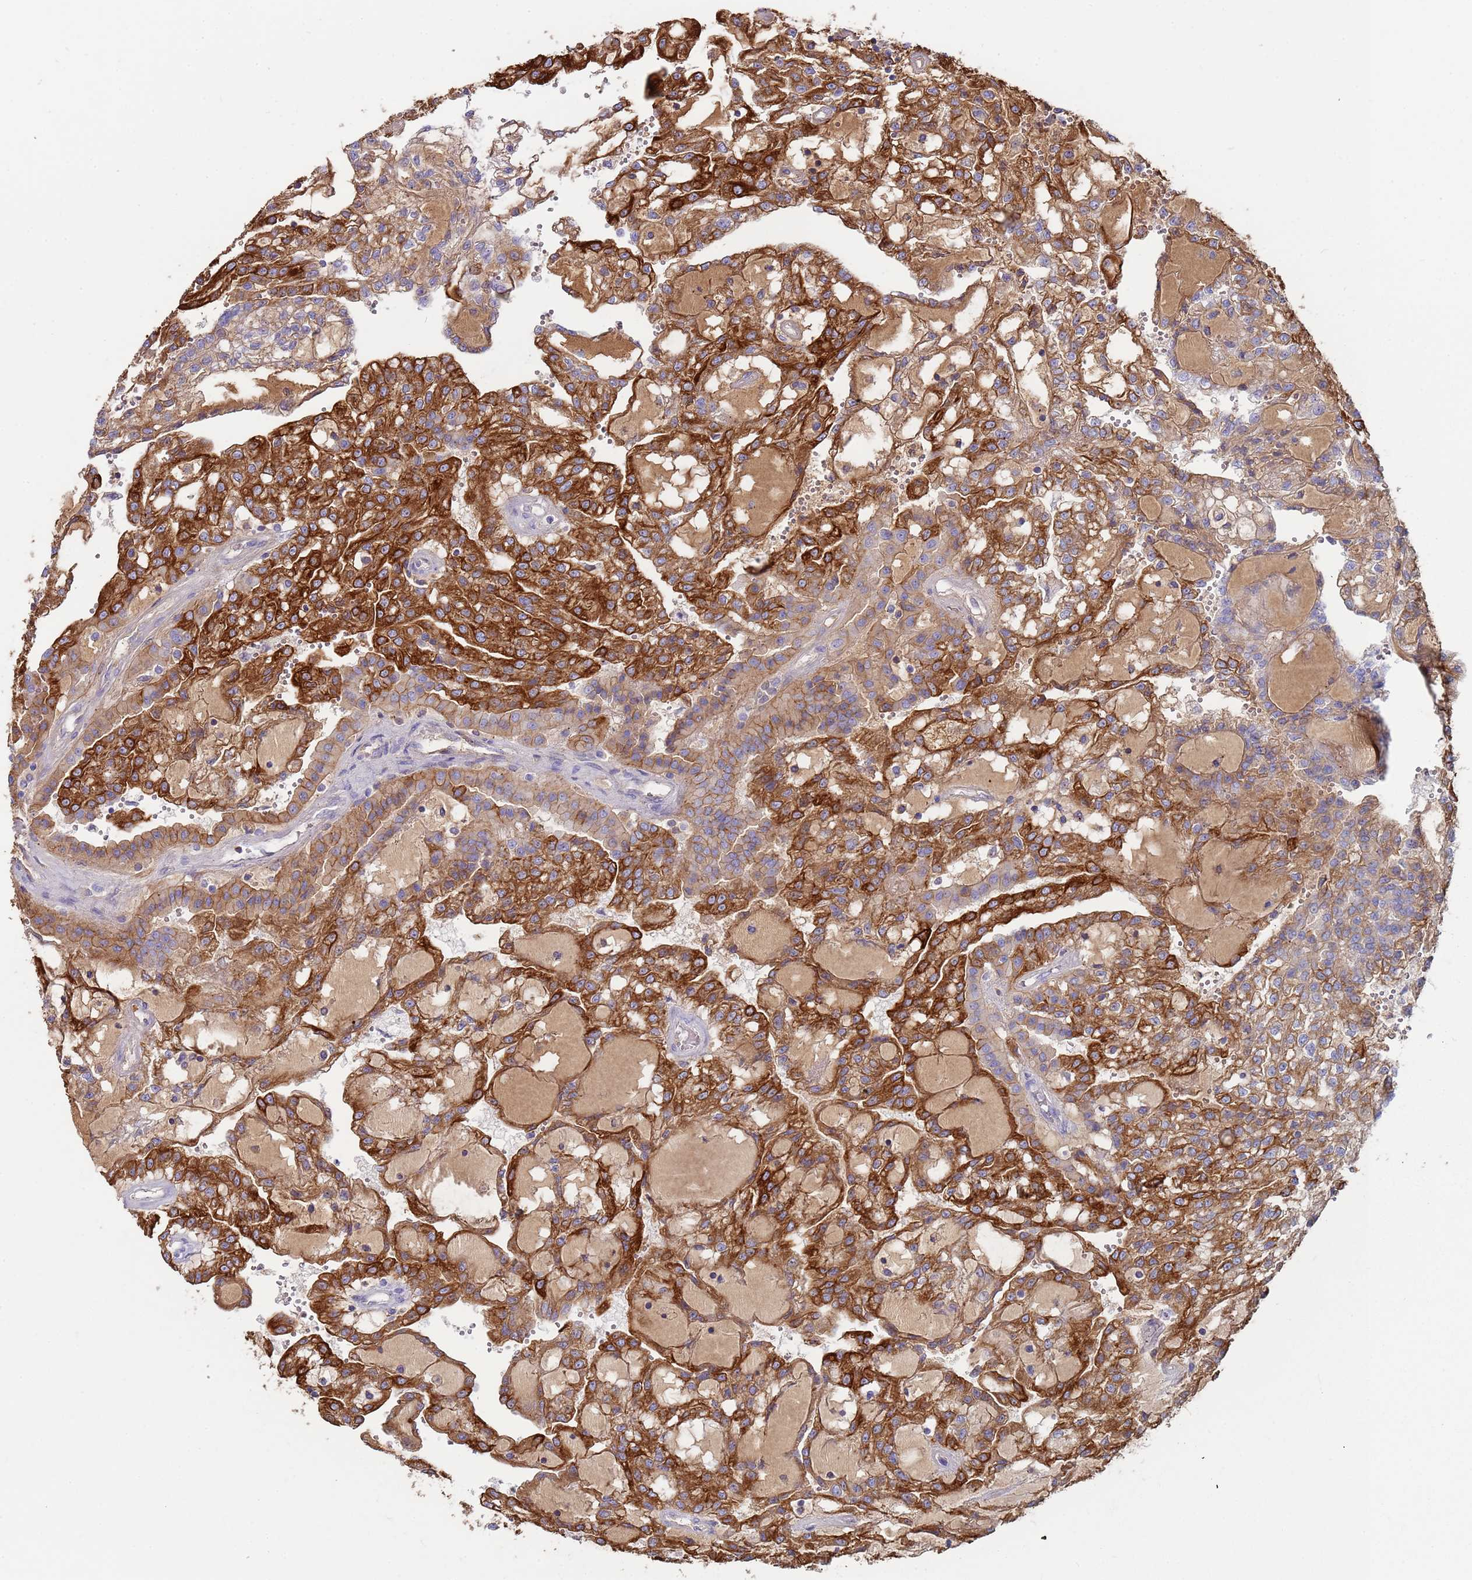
{"staining": {"intensity": "strong", "quantity": ">75%", "location": "cytoplasmic/membranous"}, "tissue": "renal cancer", "cell_type": "Tumor cells", "image_type": "cancer", "snomed": [{"axis": "morphology", "description": "Adenocarcinoma, NOS"}, {"axis": "topography", "description": "Kidney"}], "caption": "This micrograph demonstrates IHC staining of human renal cancer (adenocarcinoma), with high strong cytoplasmic/membranous expression in about >75% of tumor cells.", "gene": "CYSLTR2", "patient": {"sex": "male", "age": 63}}